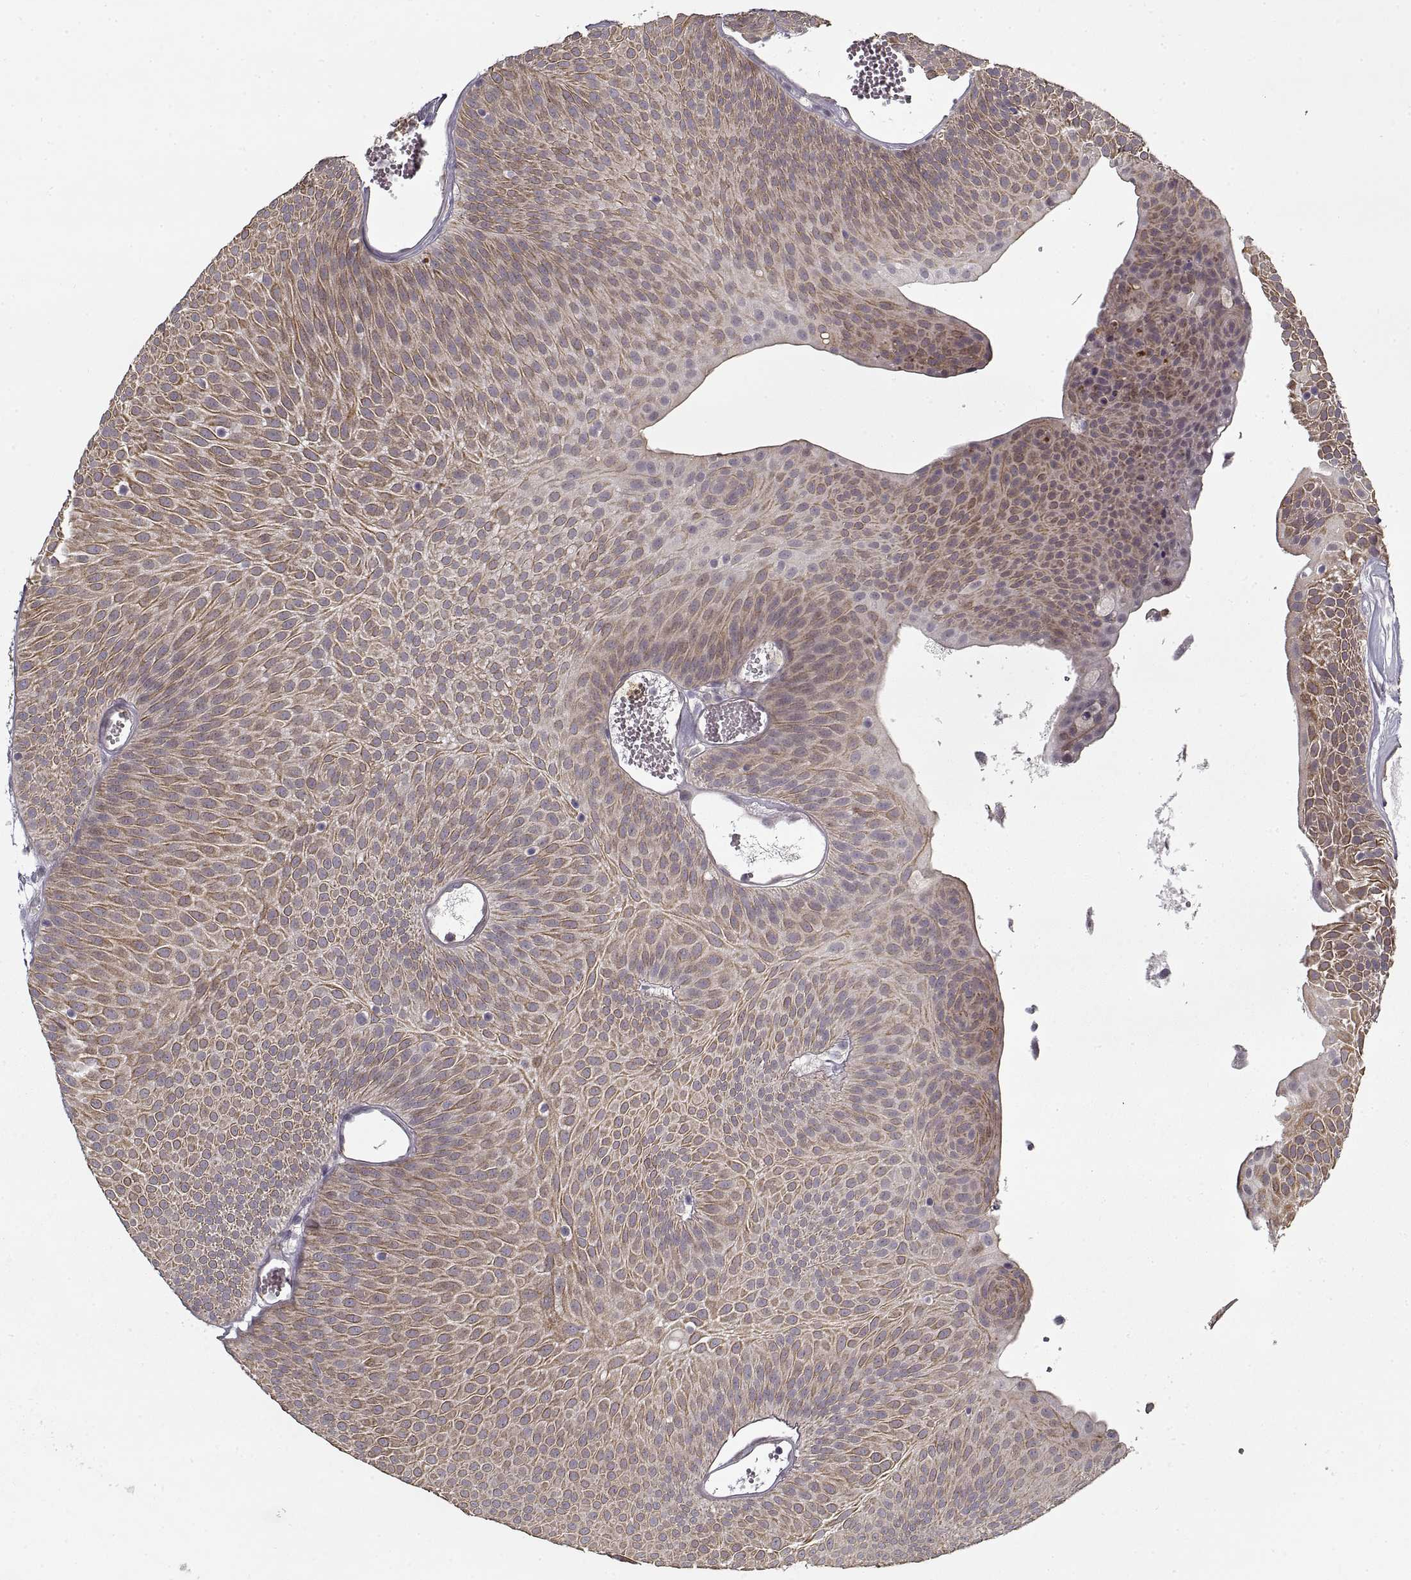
{"staining": {"intensity": "moderate", "quantity": "<25%", "location": "cytoplasmic/membranous"}, "tissue": "urothelial cancer", "cell_type": "Tumor cells", "image_type": "cancer", "snomed": [{"axis": "morphology", "description": "Urothelial carcinoma, Low grade"}, {"axis": "topography", "description": "Urinary bladder"}], "caption": "Urothelial carcinoma (low-grade) was stained to show a protein in brown. There is low levels of moderate cytoplasmic/membranous positivity in about <25% of tumor cells.", "gene": "LAMB2", "patient": {"sex": "male", "age": 52}}